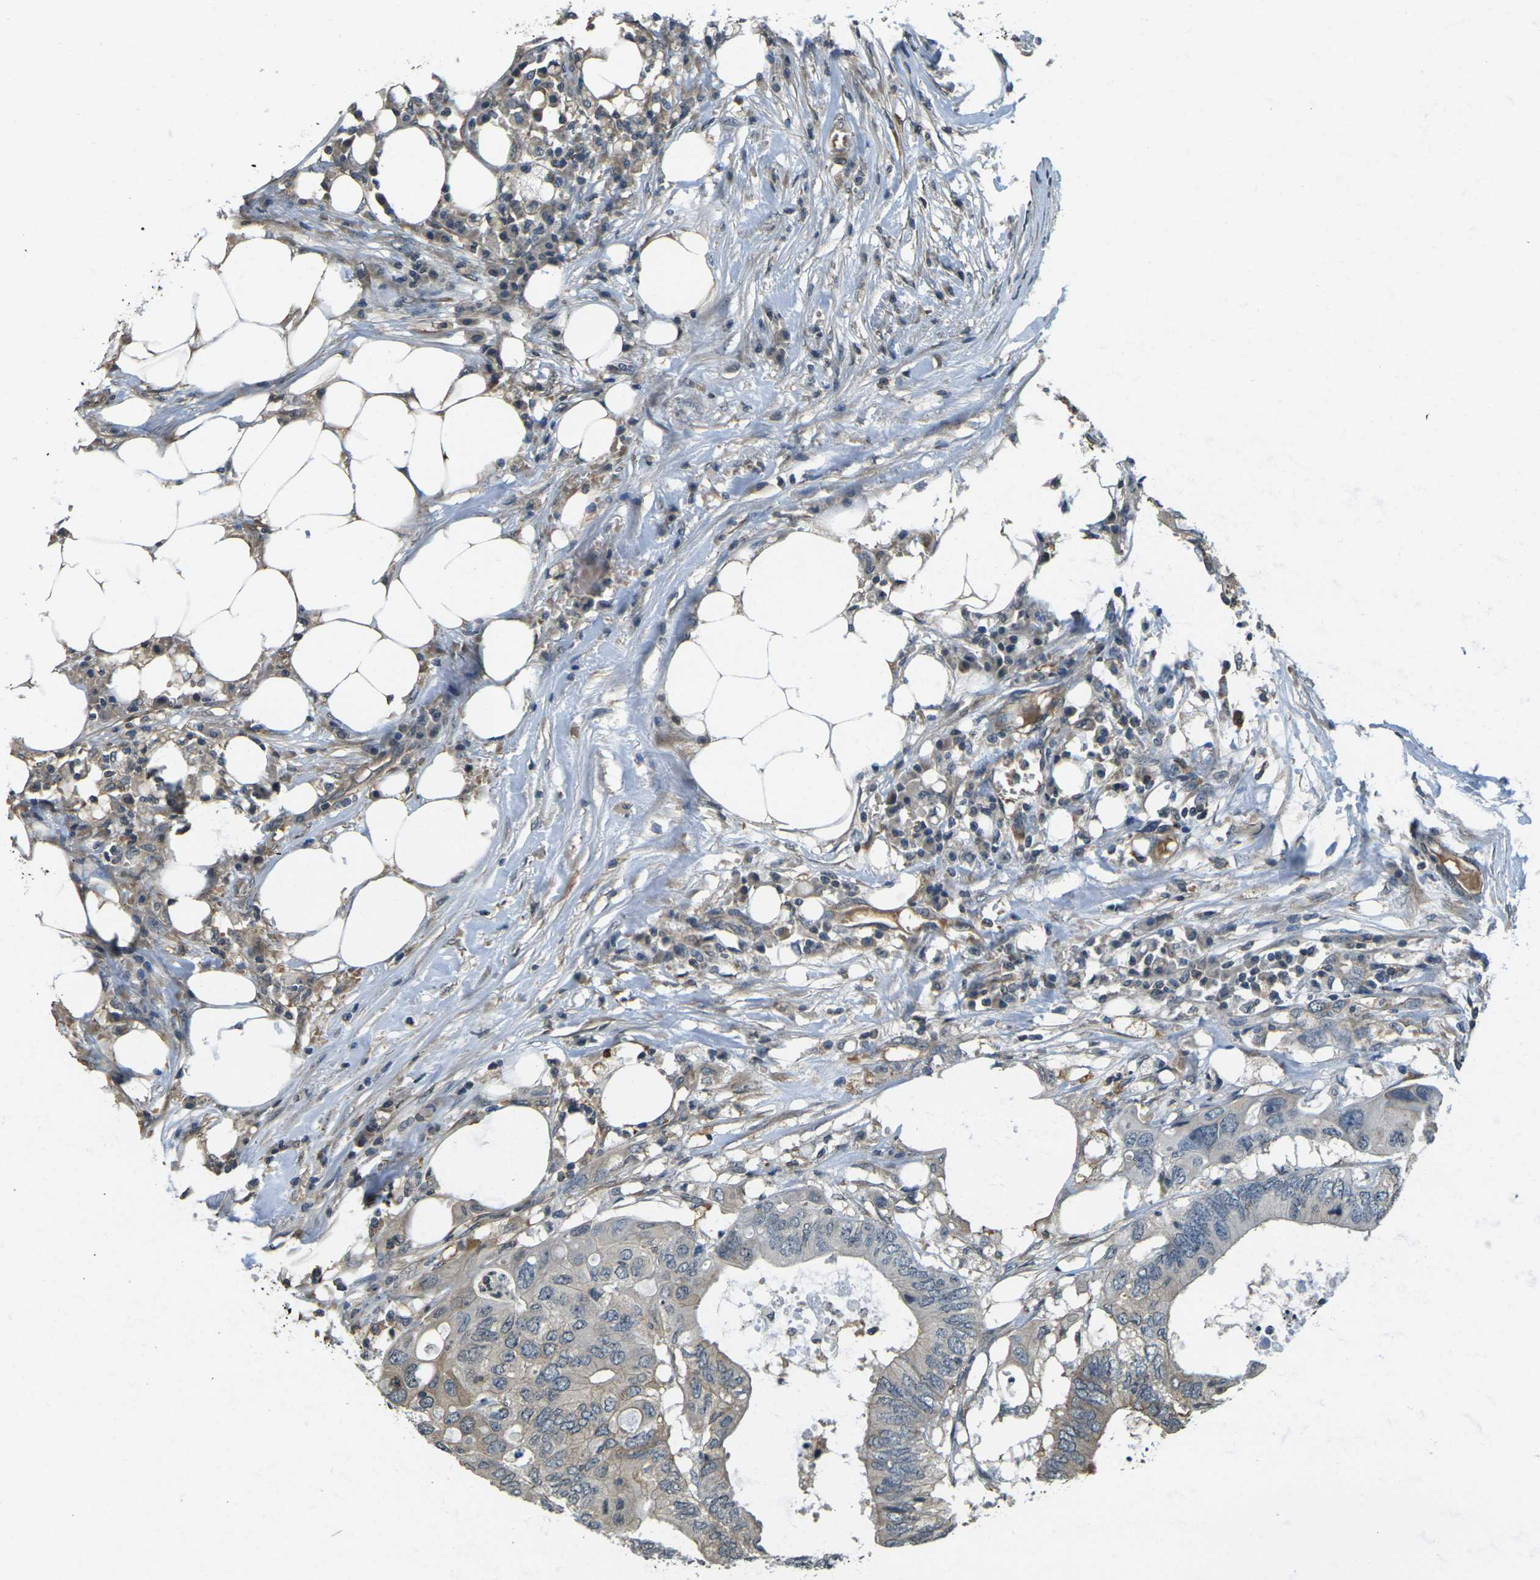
{"staining": {"intensity": "negative", "quantity": "none", "location": "none"}, "tissue": "colorectal cancer", "cell_type": "Tumor cells", "image_type": "cancer", "snomed": [{"axis": "morphology", "description": "Adenocarcinoma, NOS"}, {"axis": "topography", "description": "Colon"}], "caption": "A histopathology image of colorectal cancer (adenocarcinoma) stained for a protein demonstrates no brown staining in tumor cells. The staining was performed using DAB to visualize the protein expression in brown, while the nuclei were stained in blue with hematoxylin (Magnification: 20x).", "gene": "CAST", "patient": {"sex": "male", "age": 71}}